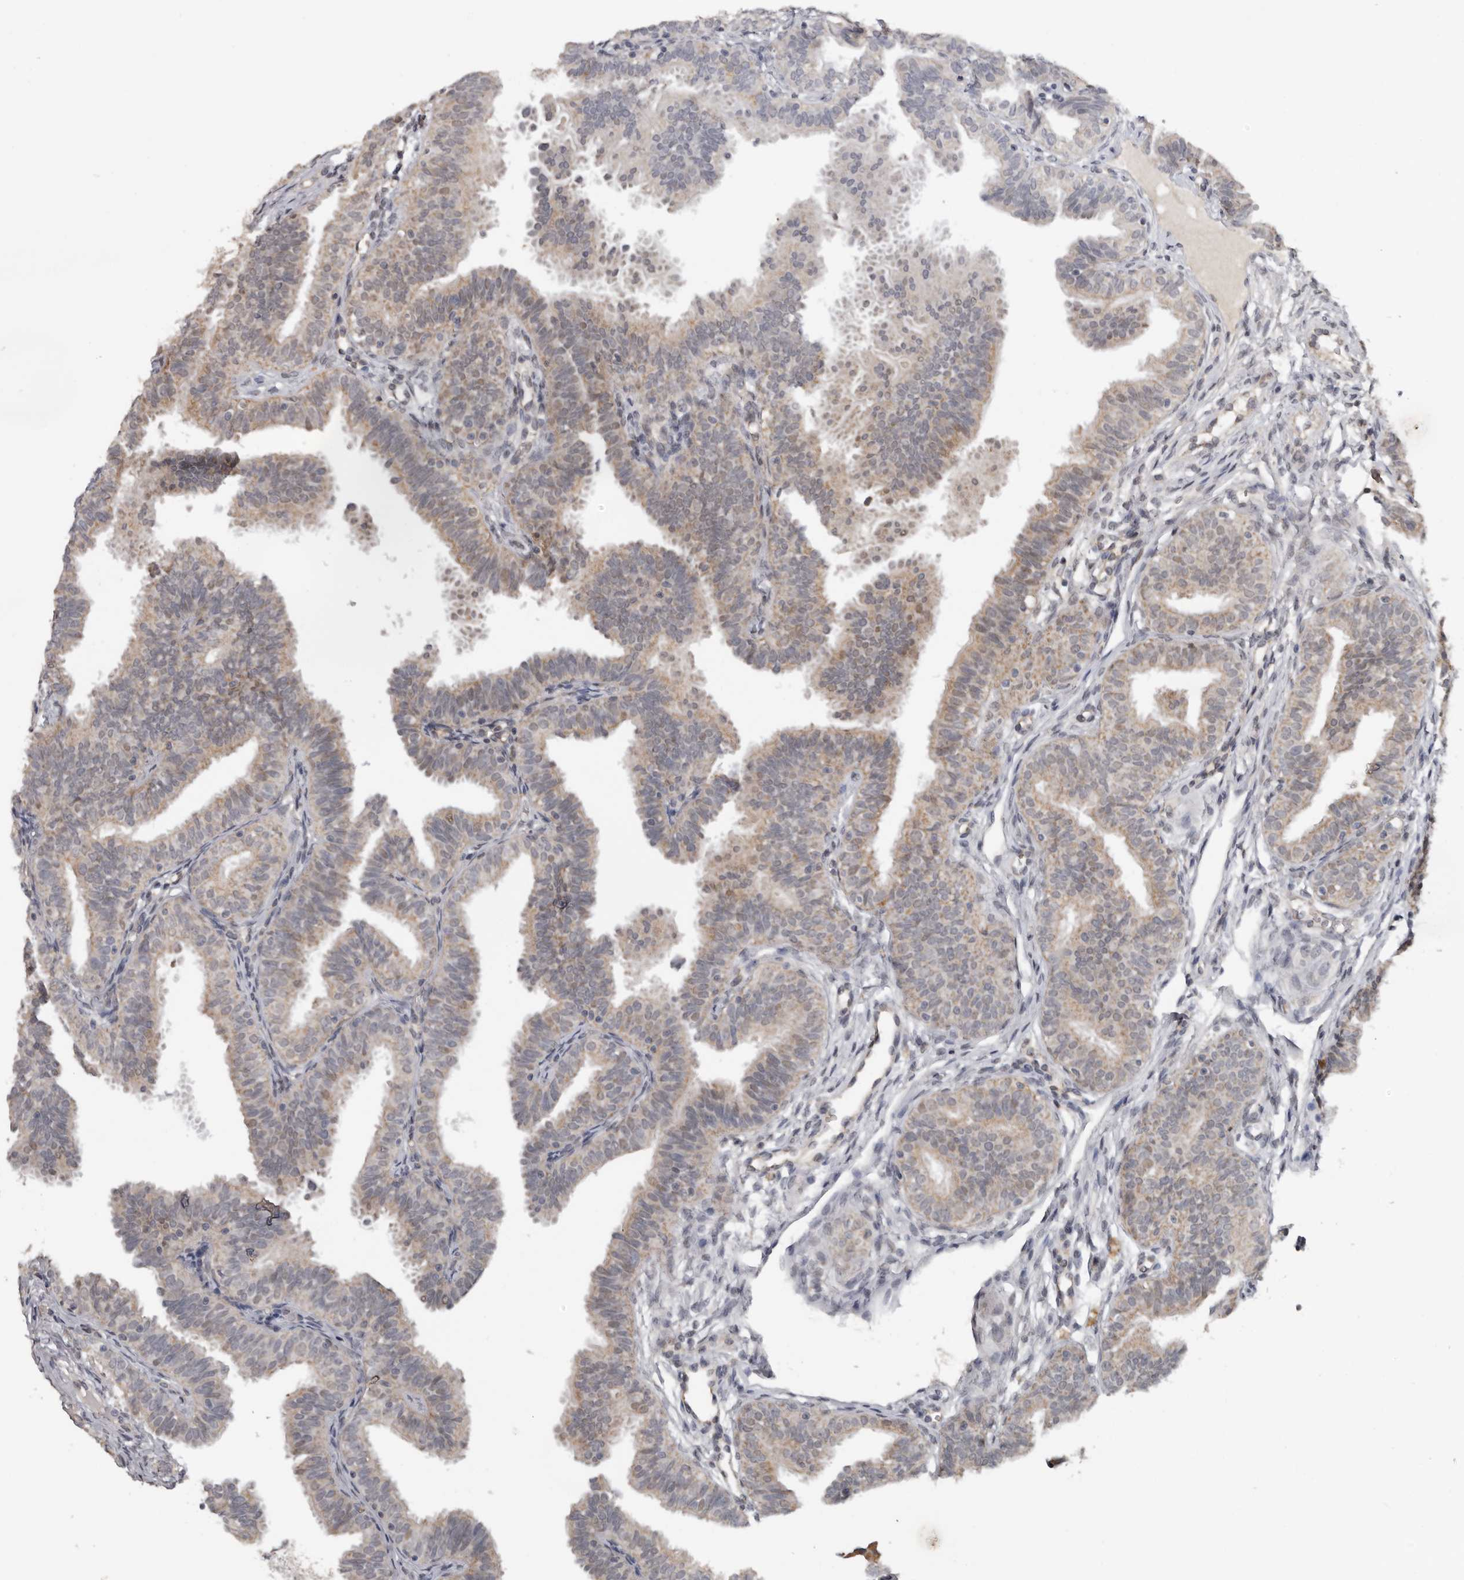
{"staining": {"intensity": "weak", "quantity": ">75%", "location": "cytoplasmic/membranous,nuclear"}, "tissue": "fallopian tube", "cell_type": "Glandular cells", "image_type": "normal", "snomed": [{"axis": "morphology", "description": "Normal tissue, NOS"}, {"axis": "topography", "description": "Fallopian tube"}], "caption": "This is a photomicrograph of immunohistochemistry staining of normal fallopian tube, which shows weak expression in the cytoplasmic/membranous,nuclear of glandular cells.", "gene": "MOGAT2", "patient": {"sex": "female", "age": 35}}